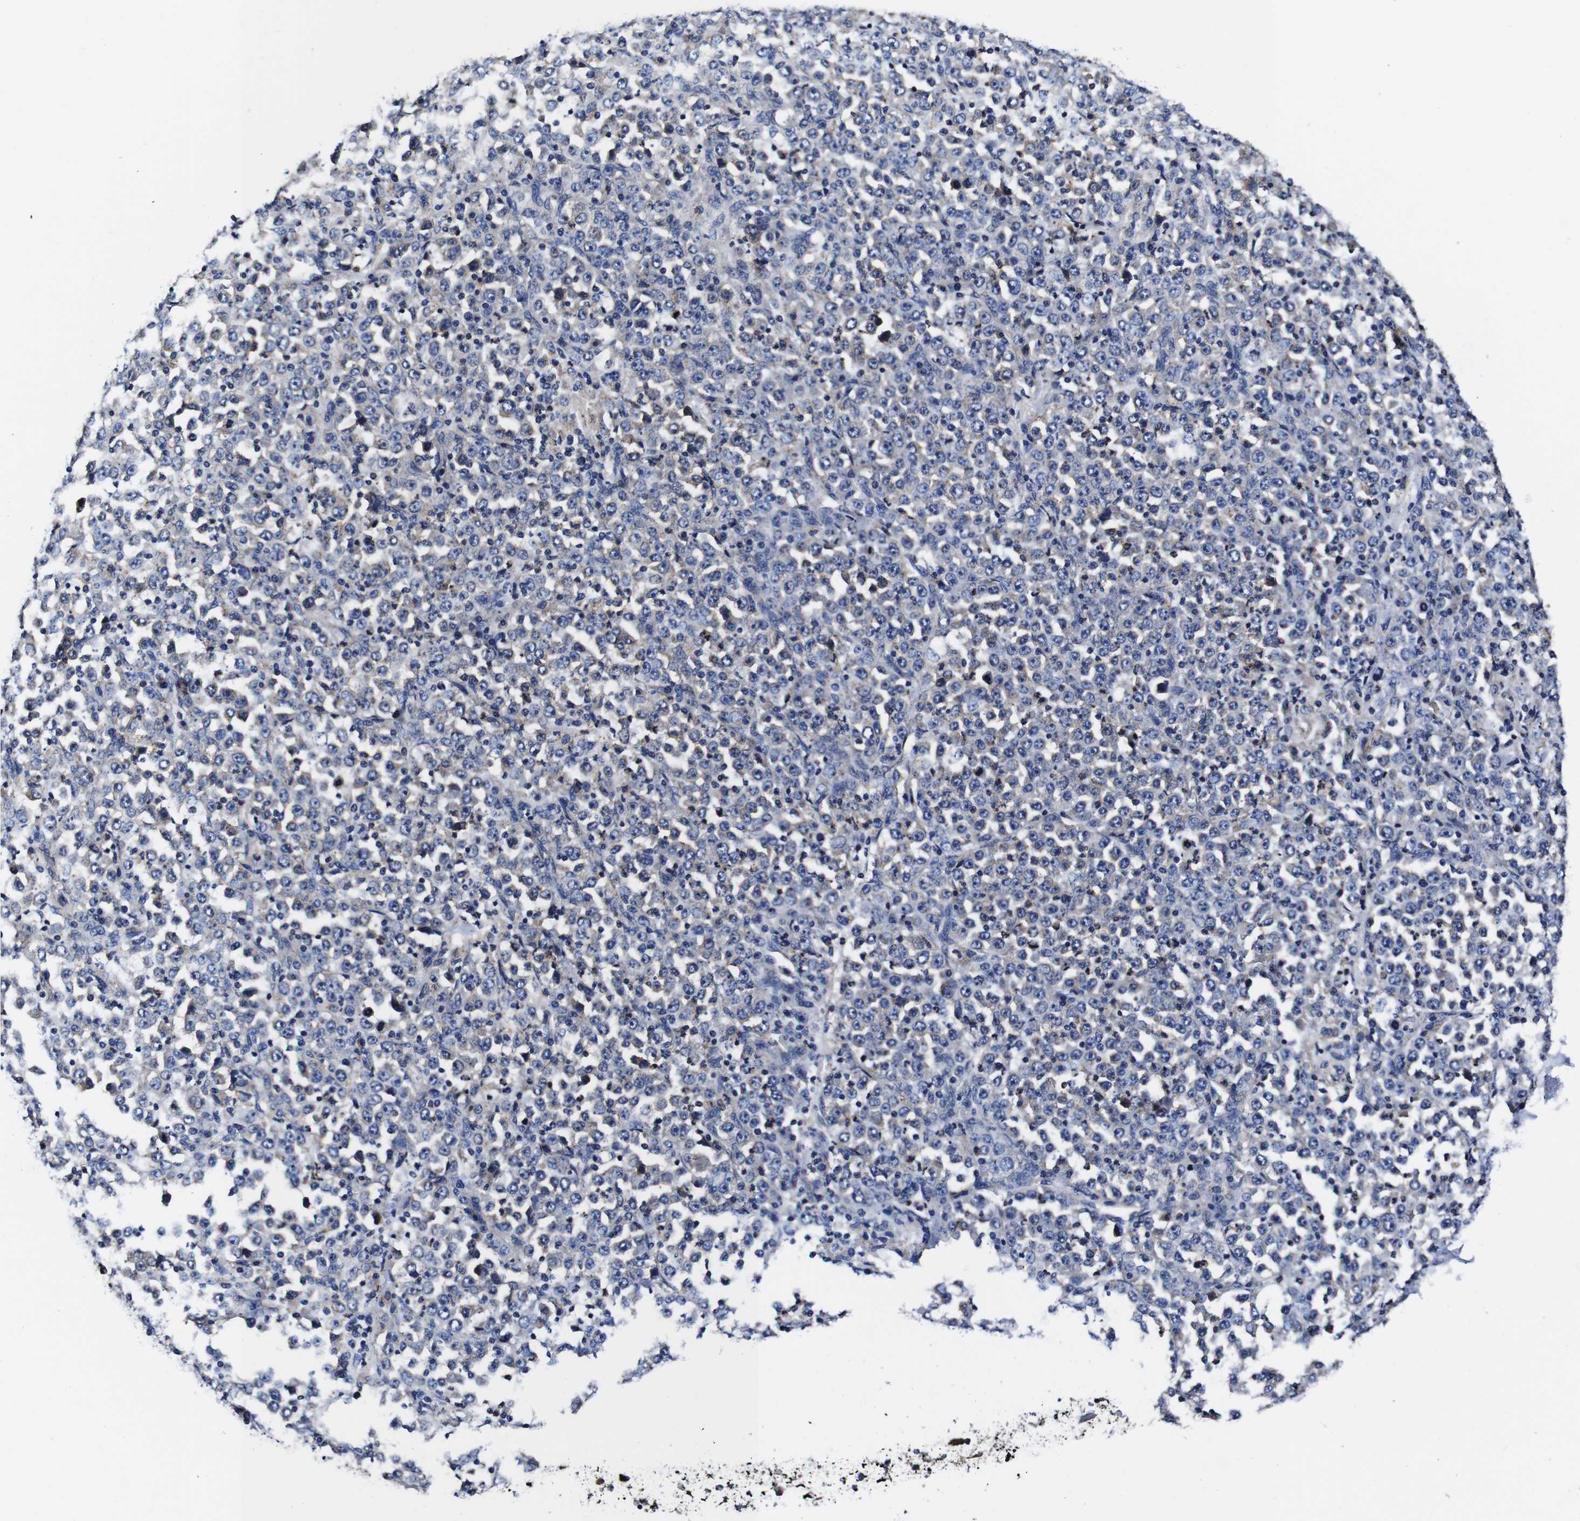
{"staining": {"intensity": "negative", "quantity": "none", "location": "none"}, "tissue": "stomach cancer", "cell_type": "Tumor cells", "image_type": "cancer", "snomed": [{"axis": "morphology", "description": "Normal tissue, NOS"}, {"axis": "morphology", "description": "Adenocarcinoma, NOS"}, {"axis": "topography", "description": "Stomach, upper"}, {"axis": "topography", "description": "Stomach"}], "caption": "This is a micrograph of immunohistochemistry staining of stomach cancer, which shows no staining in tumor cells.", "gene": "PDCD6IP", "patient": {"sex": "male", "age": 59}}